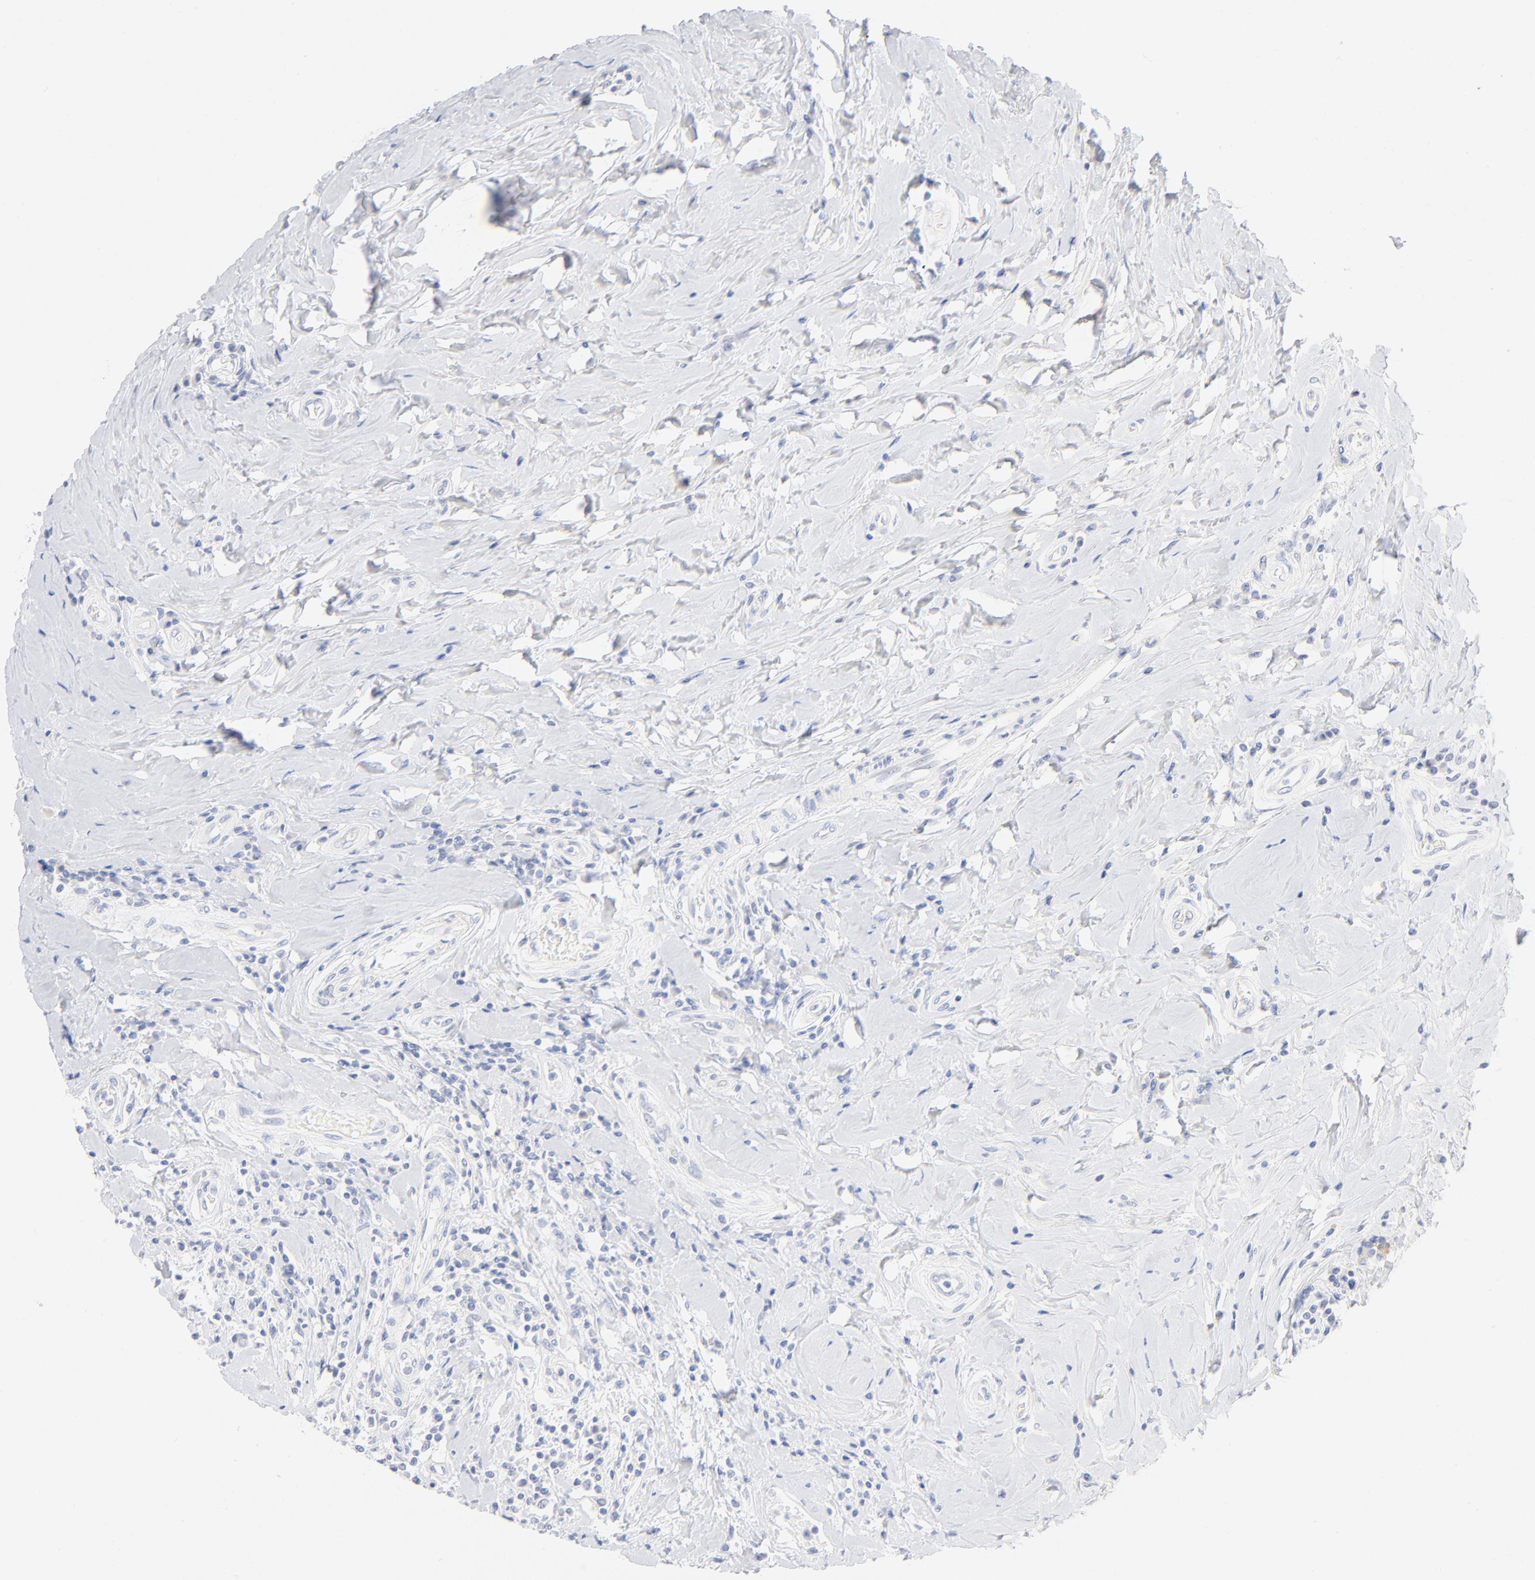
{"staining": {"intensity": "negative", "quantity": "none", "location": "none"}, "tissue": "breast cancer", "cell_type": "Tumor cells", "image_type": "cancer", "snomed": [{"axis": "morphology", "description": "Duct carcinoma"}, {"axis": "topography", "description": "Breast"}], "caption": "Tumor cells show no significant positivity in breast cancer. (Brightfield microscopy of DAB (3,3'-diaminobenzidine) immunohistochemistry at high magnification).", "gene": "ONECUT1", "patient": {"sex": "female", "age": 27}}